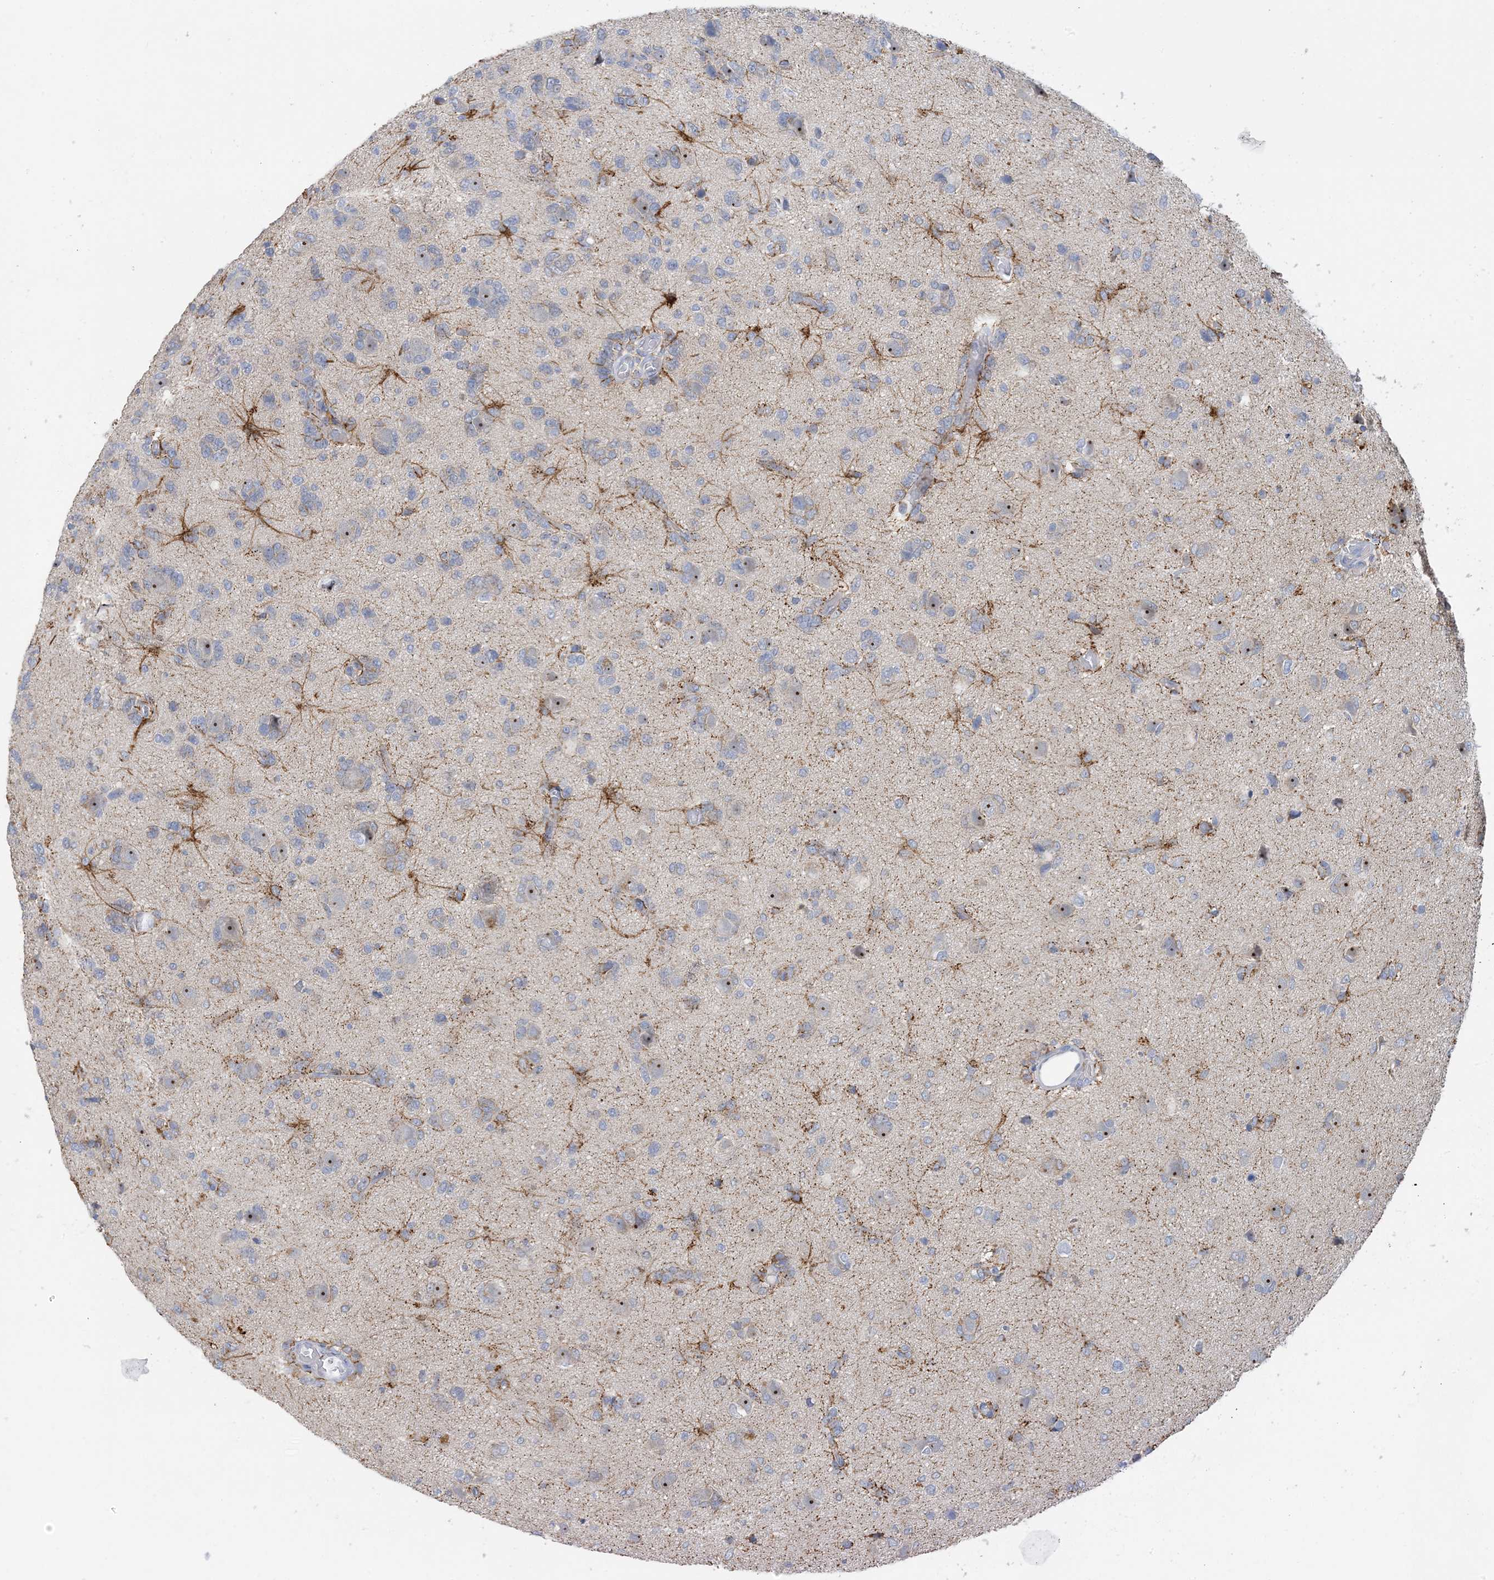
{"staining": {"intensity": "negative", "quantity": "none", "location": "none"}, "tissue": "glioma", "cell_type": "Tumor cells", "image_type": "cancer", "snomed": [{"axis": "morphology", "description": "Glioma, malignant, High grade"}, {"axis": "topography", "description": "Brain"}], "caption": "Protein analysis of malignant high-grade glioma demonstrates no significant expression in tumor cells.", "gene": "ZCCHC18", "patient": {"sex": "female", "age": 59}}